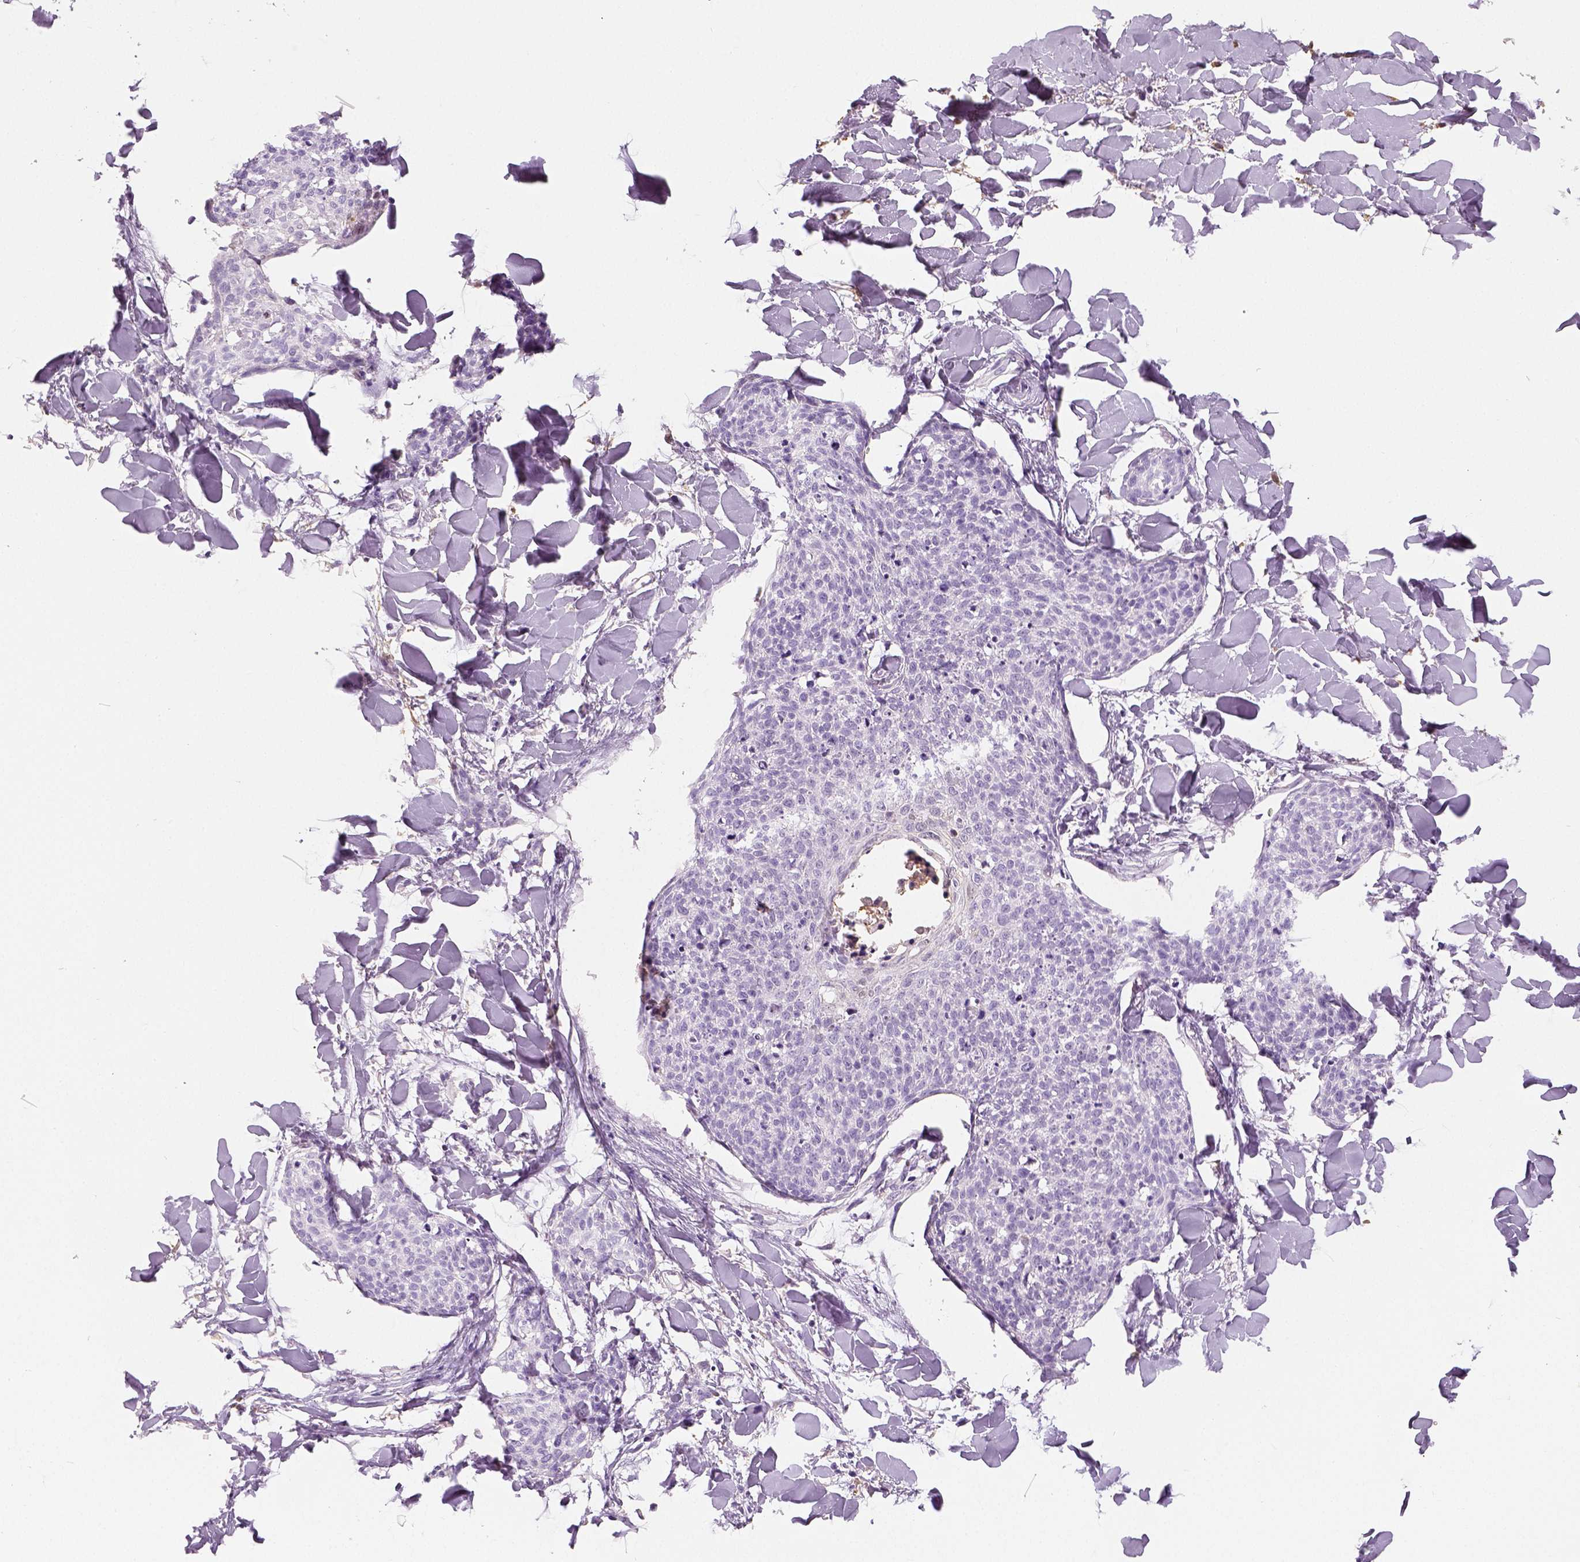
{"staining": {"intensity": "negative", "quantity": "none", "location": "none"}, "tissue": "skin cancer", "cell_type": "Tumor cells", "image_type": "cancer", "snomed": [{"axis": "morphology", "description": "Squamous cell carcinoma, NOS"}, {"axis": "topography", "description": "Skin"}, {"axis": "topography", "description": "Vulva"}], "caption": "Skin cancer was stained to show a protein in brown. There is no significant expression in tumor cells.", "gene": "NECAB2", "patient": {"sex": "female", "age": 75}}